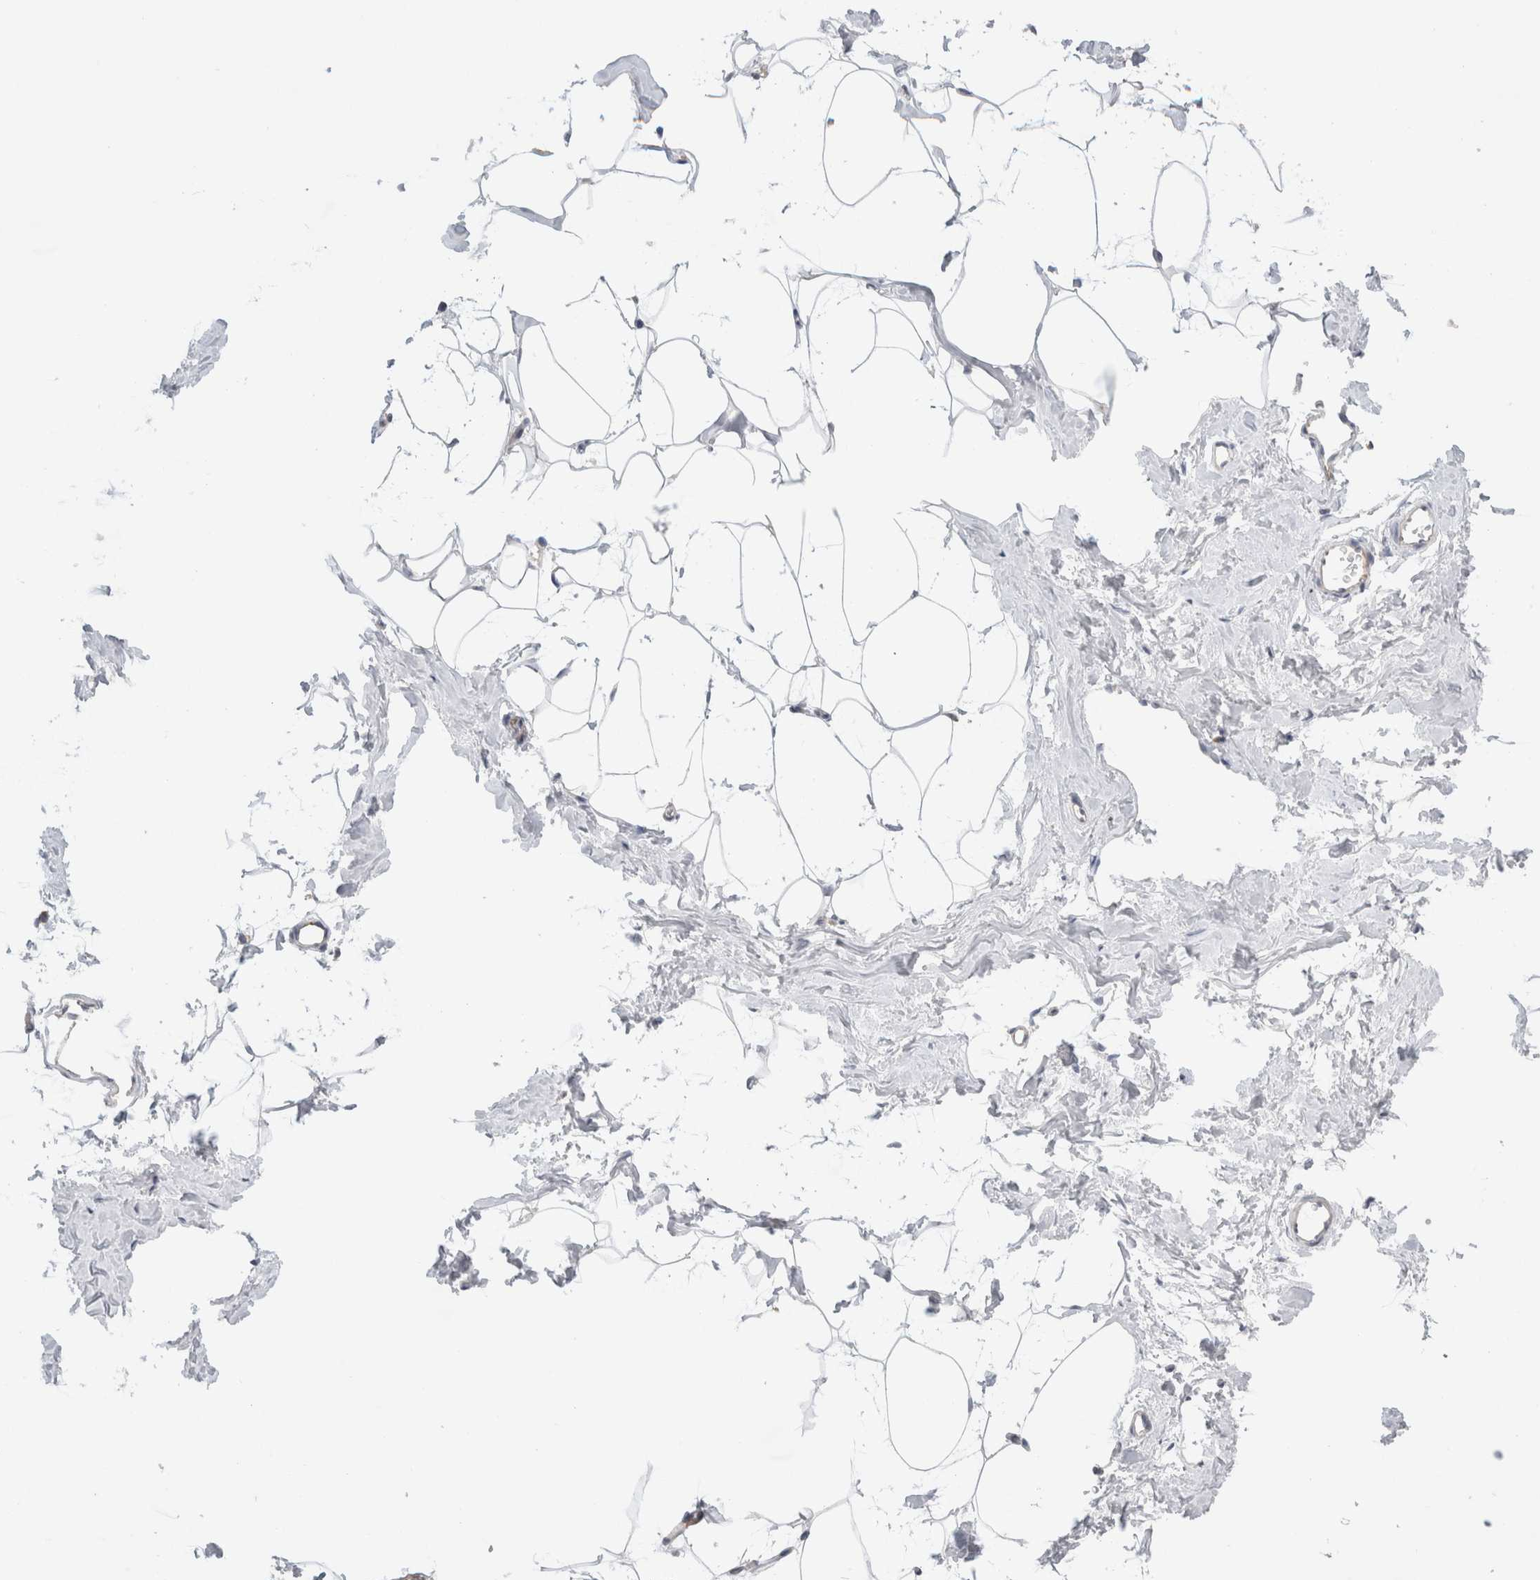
{"staining": {"intensity": "negative", "quantity": "none", "location": "none"}, "tissue": "adipose tissue", "cell_type": "Adipocytes", "image_type": "normal", "snomed": [{"axis": "morphology", "description": "Normal tissue, NOS"}, {"axis": "morphology", "description": "Fibrosis, NOS"}, {"axis": "topography", "description": "Breast"}, {"axis": "topography", "description": "Adipose tissue"}], "caption": "Human adipose tissue stained for a protein using immunohistochemistry (IHC) exhibits no expression in adipocytes.", "gene": "ZNF23", "patient": {"sex": "female", "age": 39}}